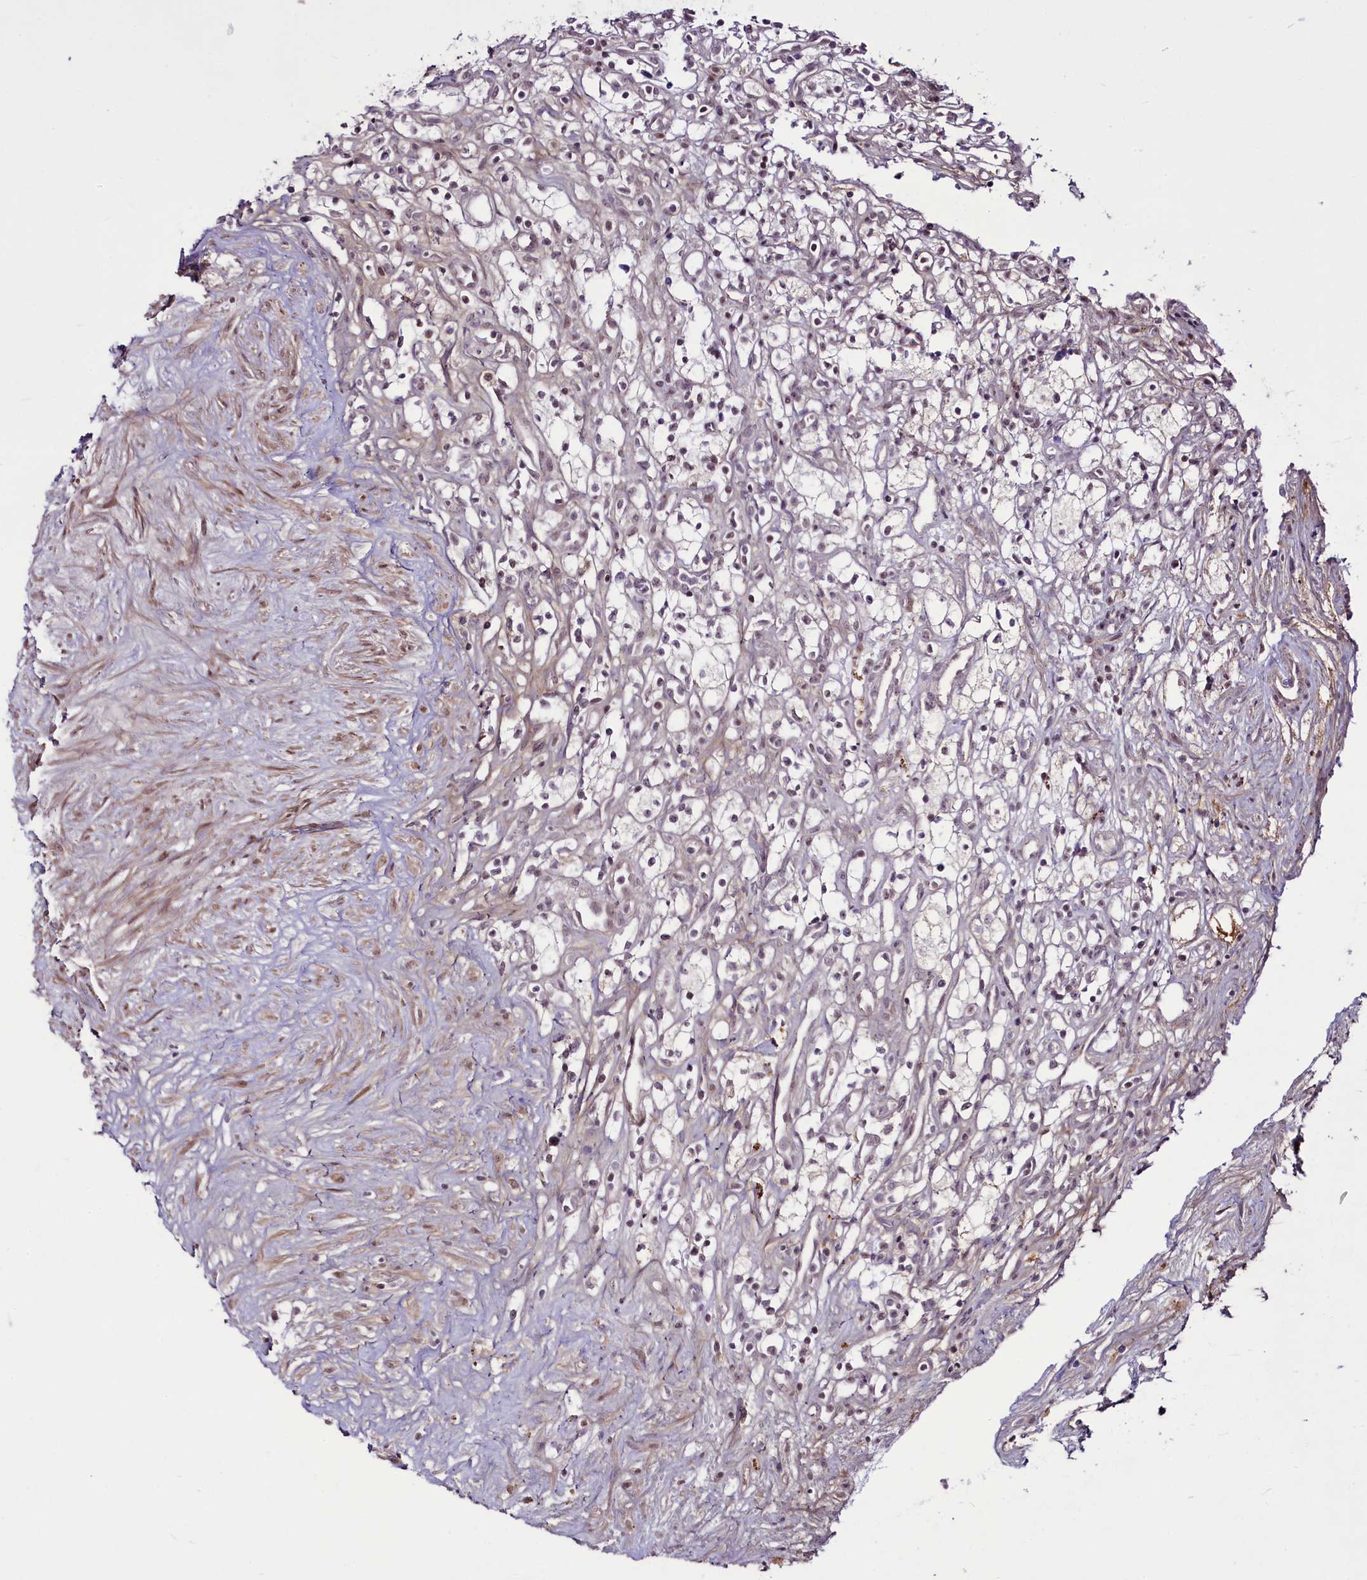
{"staining": {"intensity": "negative", "quantity": "none", "location": "none"}, "tissue": "renal cancer", "cell_type": "Tumor cells", "image_type": "cancer", "snomed": [{"axis": "morphology", "description": "Adenocarcinoma, NOS"}, {"axis": "topography", "description": "Kidney"}], "caption": "Tumor cells show no significant staining in renal cancer (adenocarcinoma). (DAB IHC visualized using brightfield microscopy, high magnification).", "gene": "RSBN1", "patient": {"sex": "male", "age": 59}}